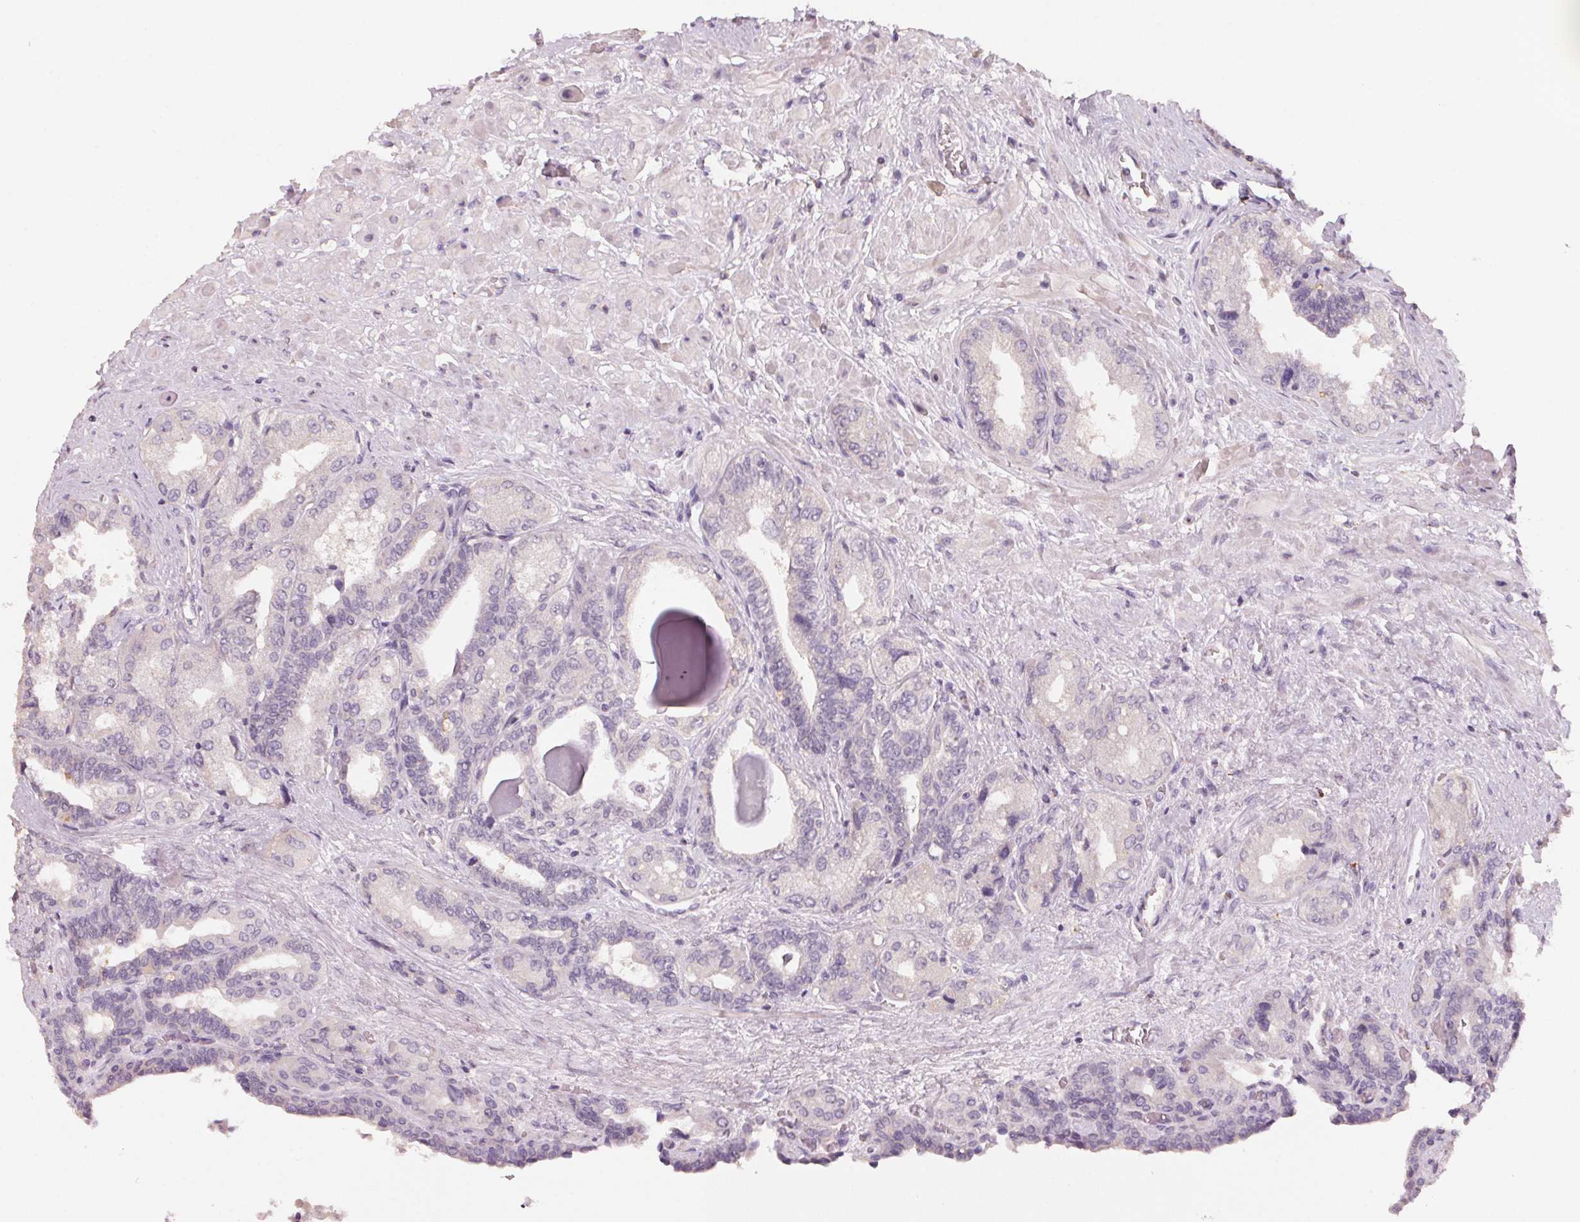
{"staining": {"intensity": "weak", "quantity": "<25%", "location": "cytoplasmic/membranous"}, "tissue": "seminal vesicle", "cell_type": "Glandular cells", "image_type": "normal", "snomed": [{"axis": "morphology", "description": "Normal tissue, NOS"}, {"axis": "topography", "description": "Seminal veicle"}], "caption": "Seminal vesicle stained for a protein using IHC demonstrates no positivity glandular cells.", "gene": "TREH", "patient": {"sex": "male", "age": 68}}